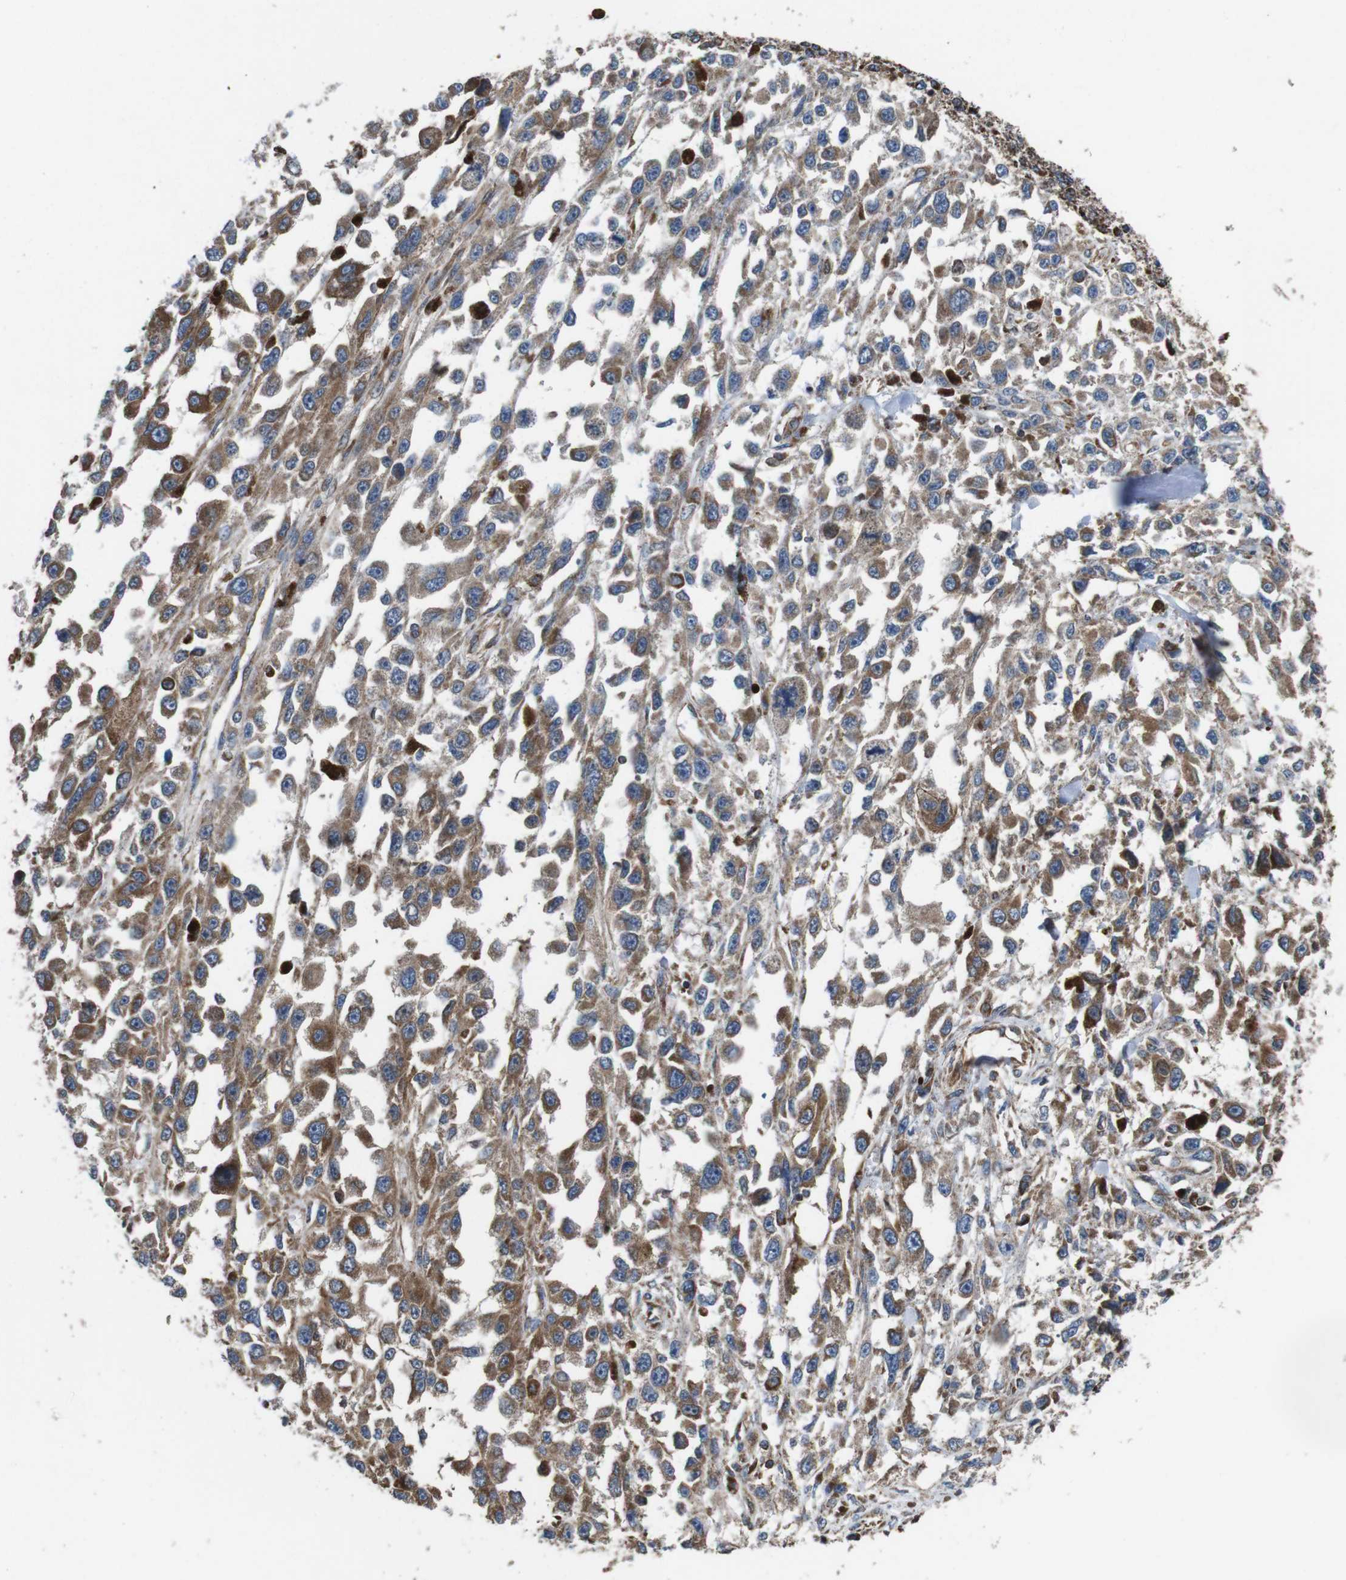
{"staining": {"intensity": "moderate", "quantity": ">75%", "location": "cytoplasmic/membranous"}, "tissue": "melanoma", "cell_type": "Tumor cells", "image_type": "cancer", "snomed": [{"axis": "morphology", "description": "Malignant melanoma, Metastatic site"}, {"axis": "topography", "description": "Lymph node"}], "caption": "IHC of human melanoma exhibits medium levels of moderate cytoplasmic/membranous expression in about >75% of tumor cells.", "gene": "HK1", "patient": {"sex": "male", "age": 59}}